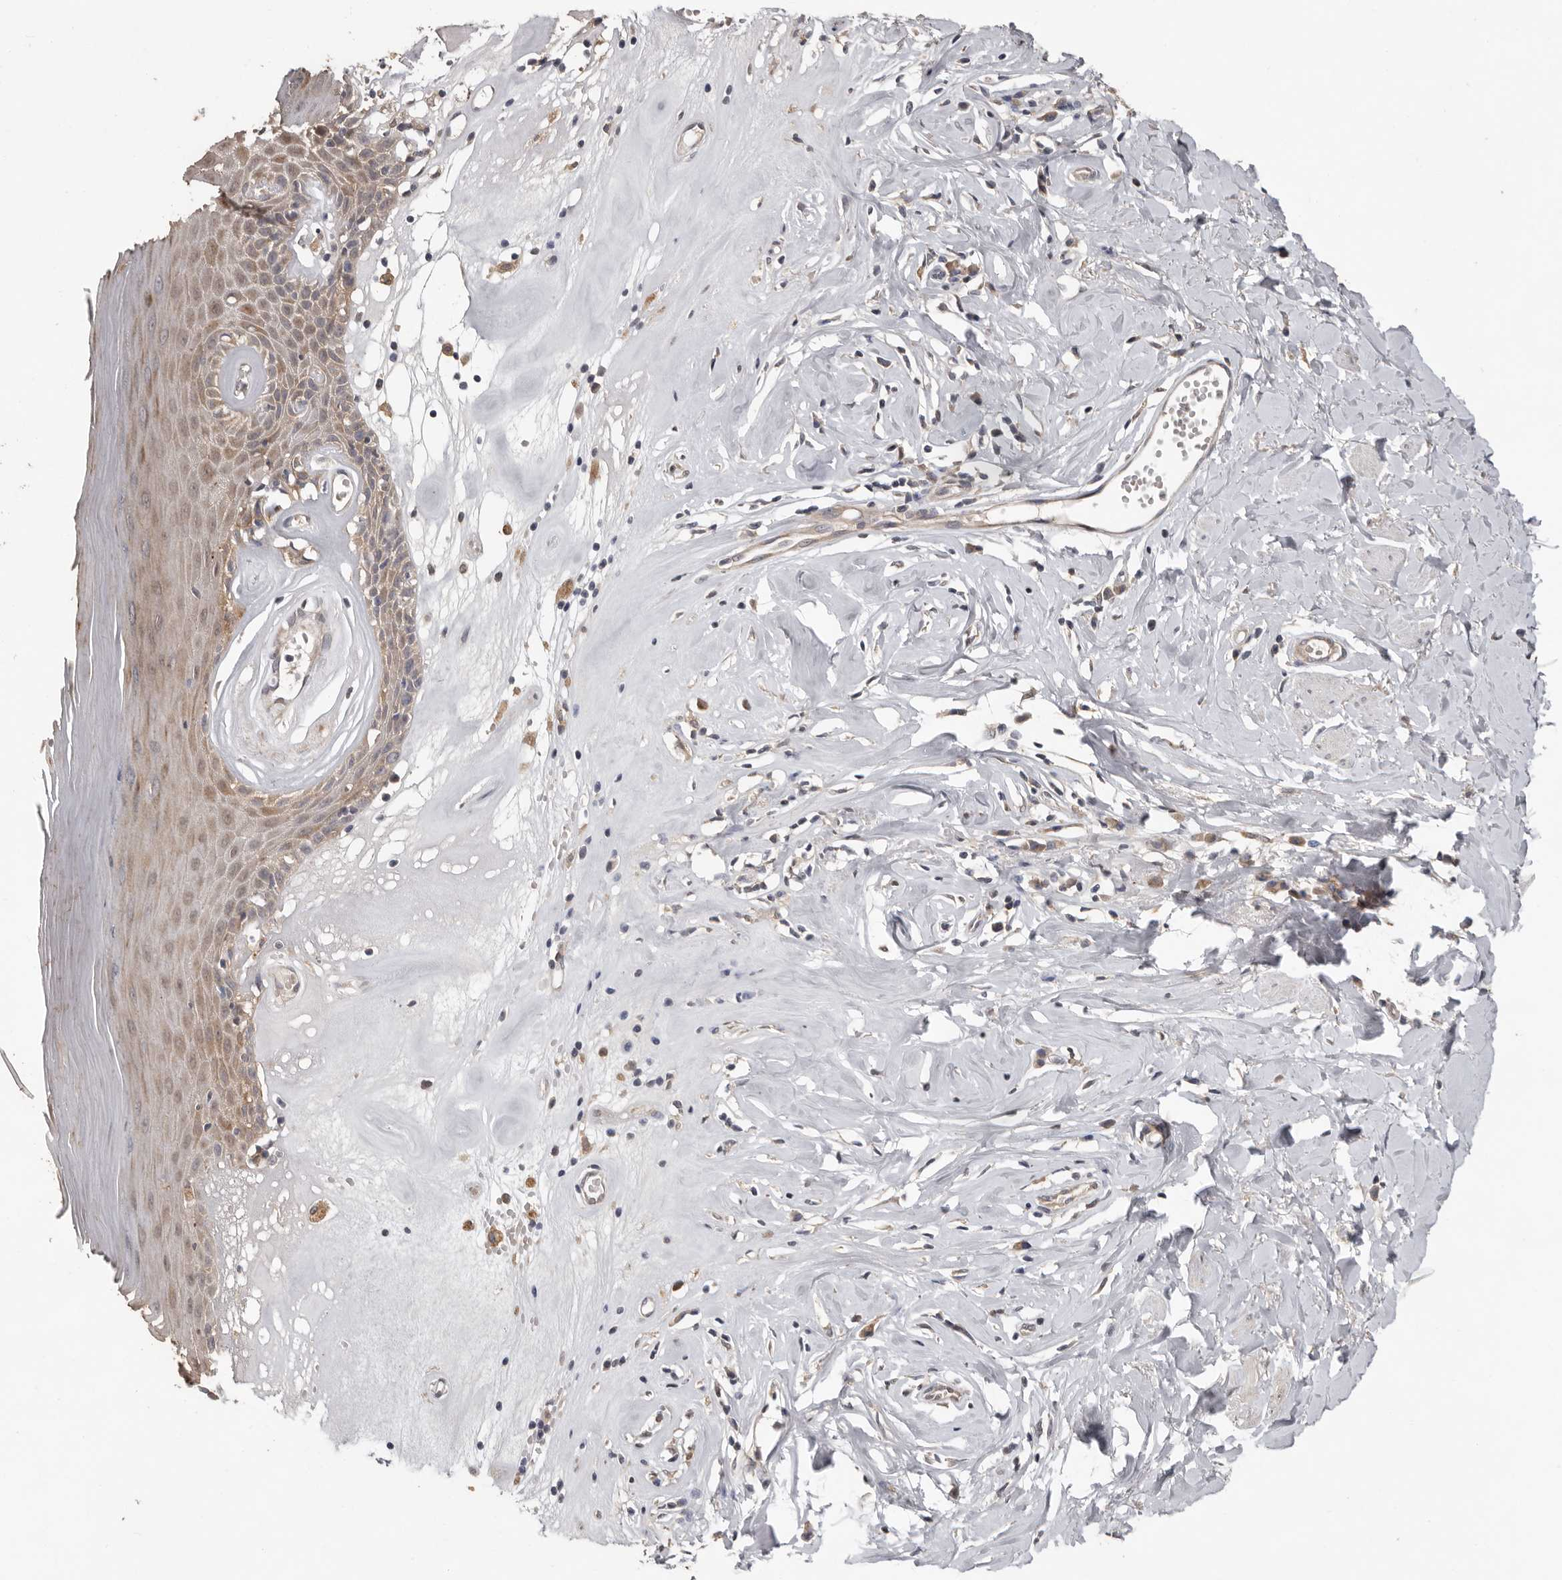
{"staining": {"intensity": "strong", "quantity": "25%-75%", "location": "cytoplasmic/membranous"}, "tissue": "skin", "cell_type": "Epidermal cells", "image_type": "normal", "snomed": [{"axis": "morphology", "description": "Normal tissue, NOS"}, {"axis": "morphology", "description": "Inflammation, NOS"}, {"axis": "topography", "description": "Vulva"}], "caption": "Protein analysis of unremarkable skin shows strong cytoplasmic/membranous staining in about 25%-75% of epidermal cells.", "gene": "MTF1", "patient": {"sex": "female", "age": 84}}